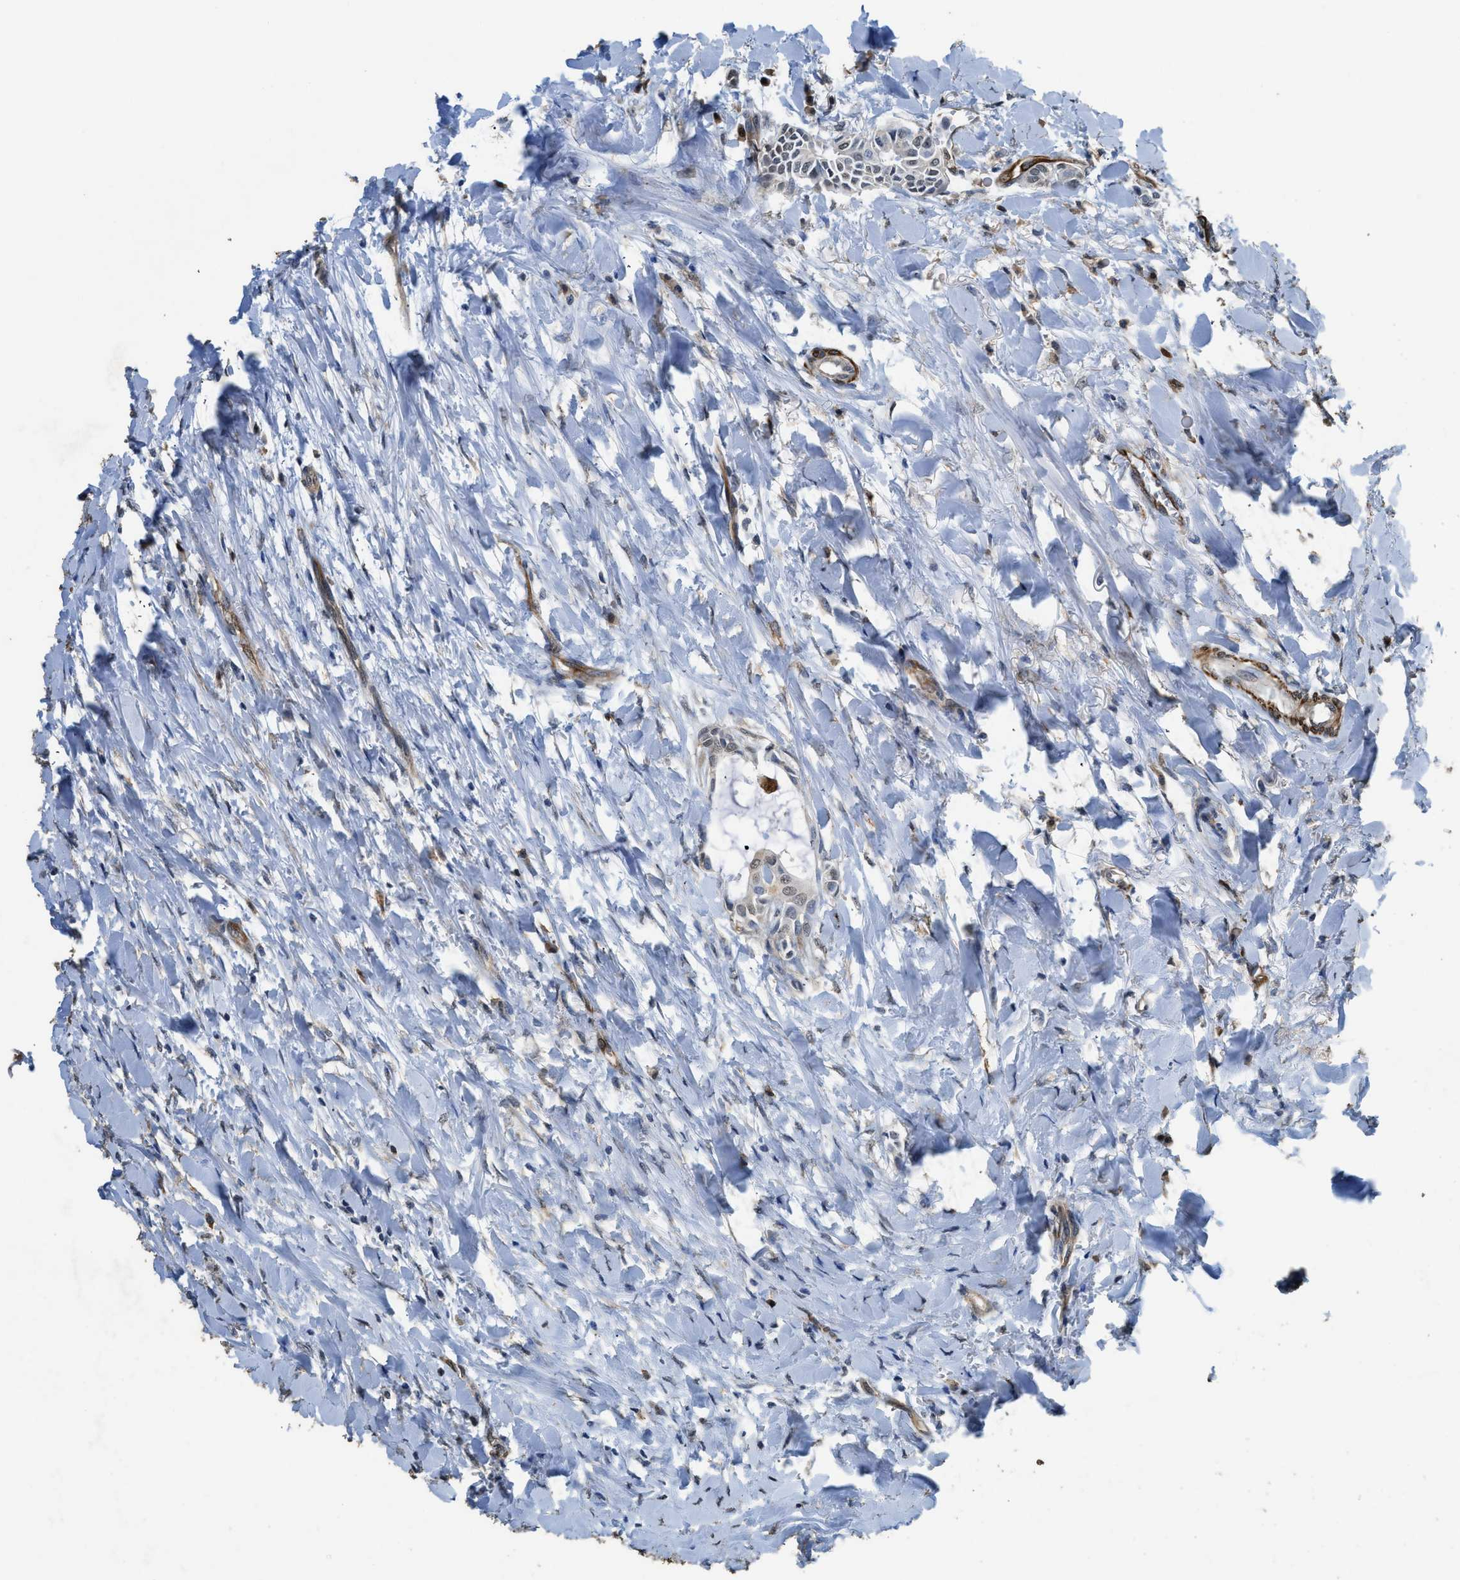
{"staining": {"intensity": "negative", "quantity": "none", "location": "none"}, "tissue": "head and neck cancer", "cell_type": "Tumor cells", "image_type": "cancer", "snomed": [{"axis": "morphology", "description": "Adenocarcinoma, NOS"}, {"axis": "topography", "description": "Salivary gland"}, {"axis": "topography", "description": "Head-Neck"}], "caption": "This is an immunohistochemistry (IHC) histopathology image of human head and neck cancer. There is no staining in tumor cells.", "gene": "SYNM", "patient": {"sex": "female", "age": 59}}